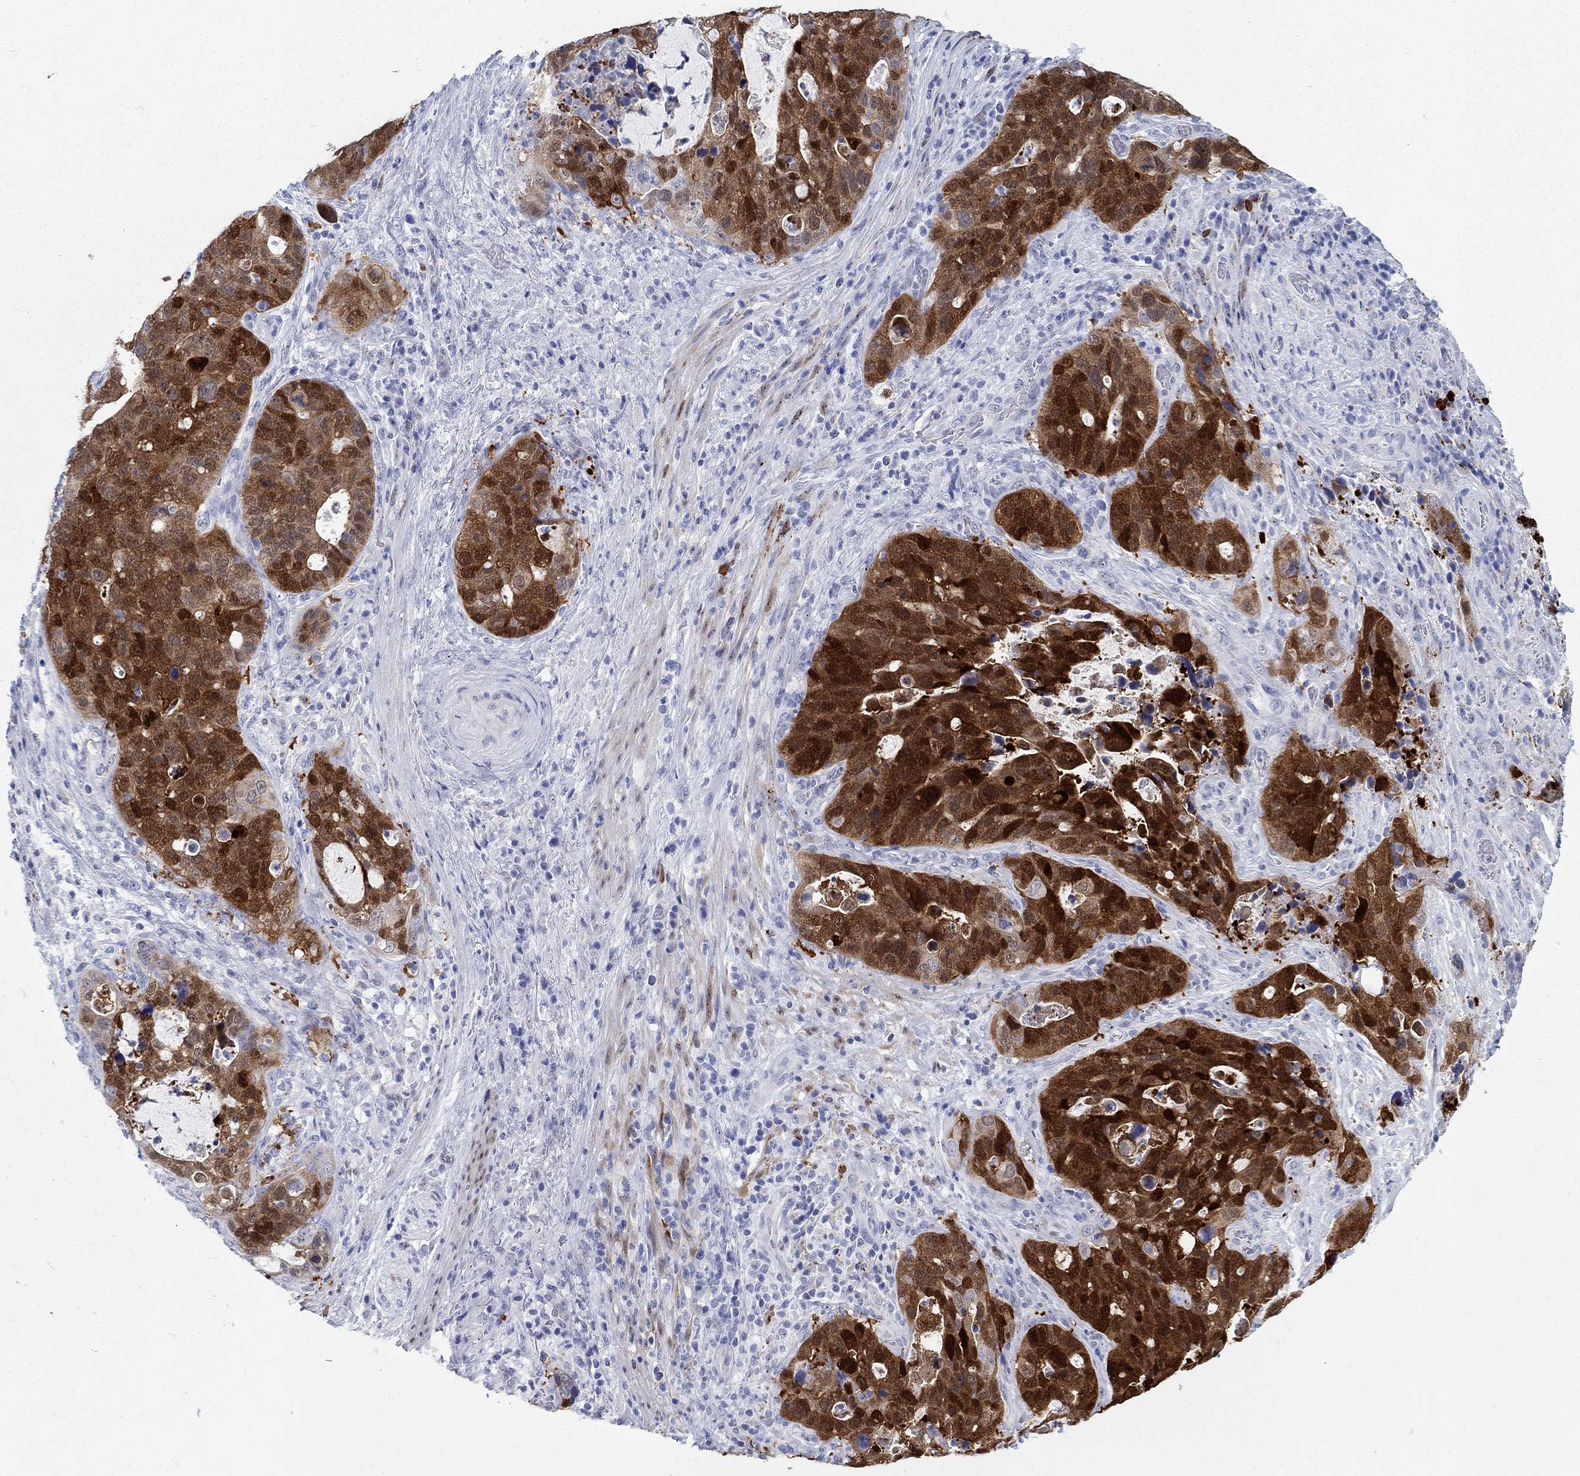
{"staining": {"intensity": "moderate", "quantity": ">75%", "location": "cytoplasmic/membranous,nuclear"}, "tissue": "stomach cancer", "cell_type": "Tumor cells", "image_type": "cancer", "snomed": [{"axis": "morphology", "description": "Adenocarcinoma, NOS"}, {"axis": "topography", "description": "Stomach"}], "caption": "Moderate cytoplasmic/membranous and nuclear positivity is identified in approximately >75% of tumor cells in stomach cancer.", "gene": "AKR1C2", "patient": {"sex": "male", "age": 54}}